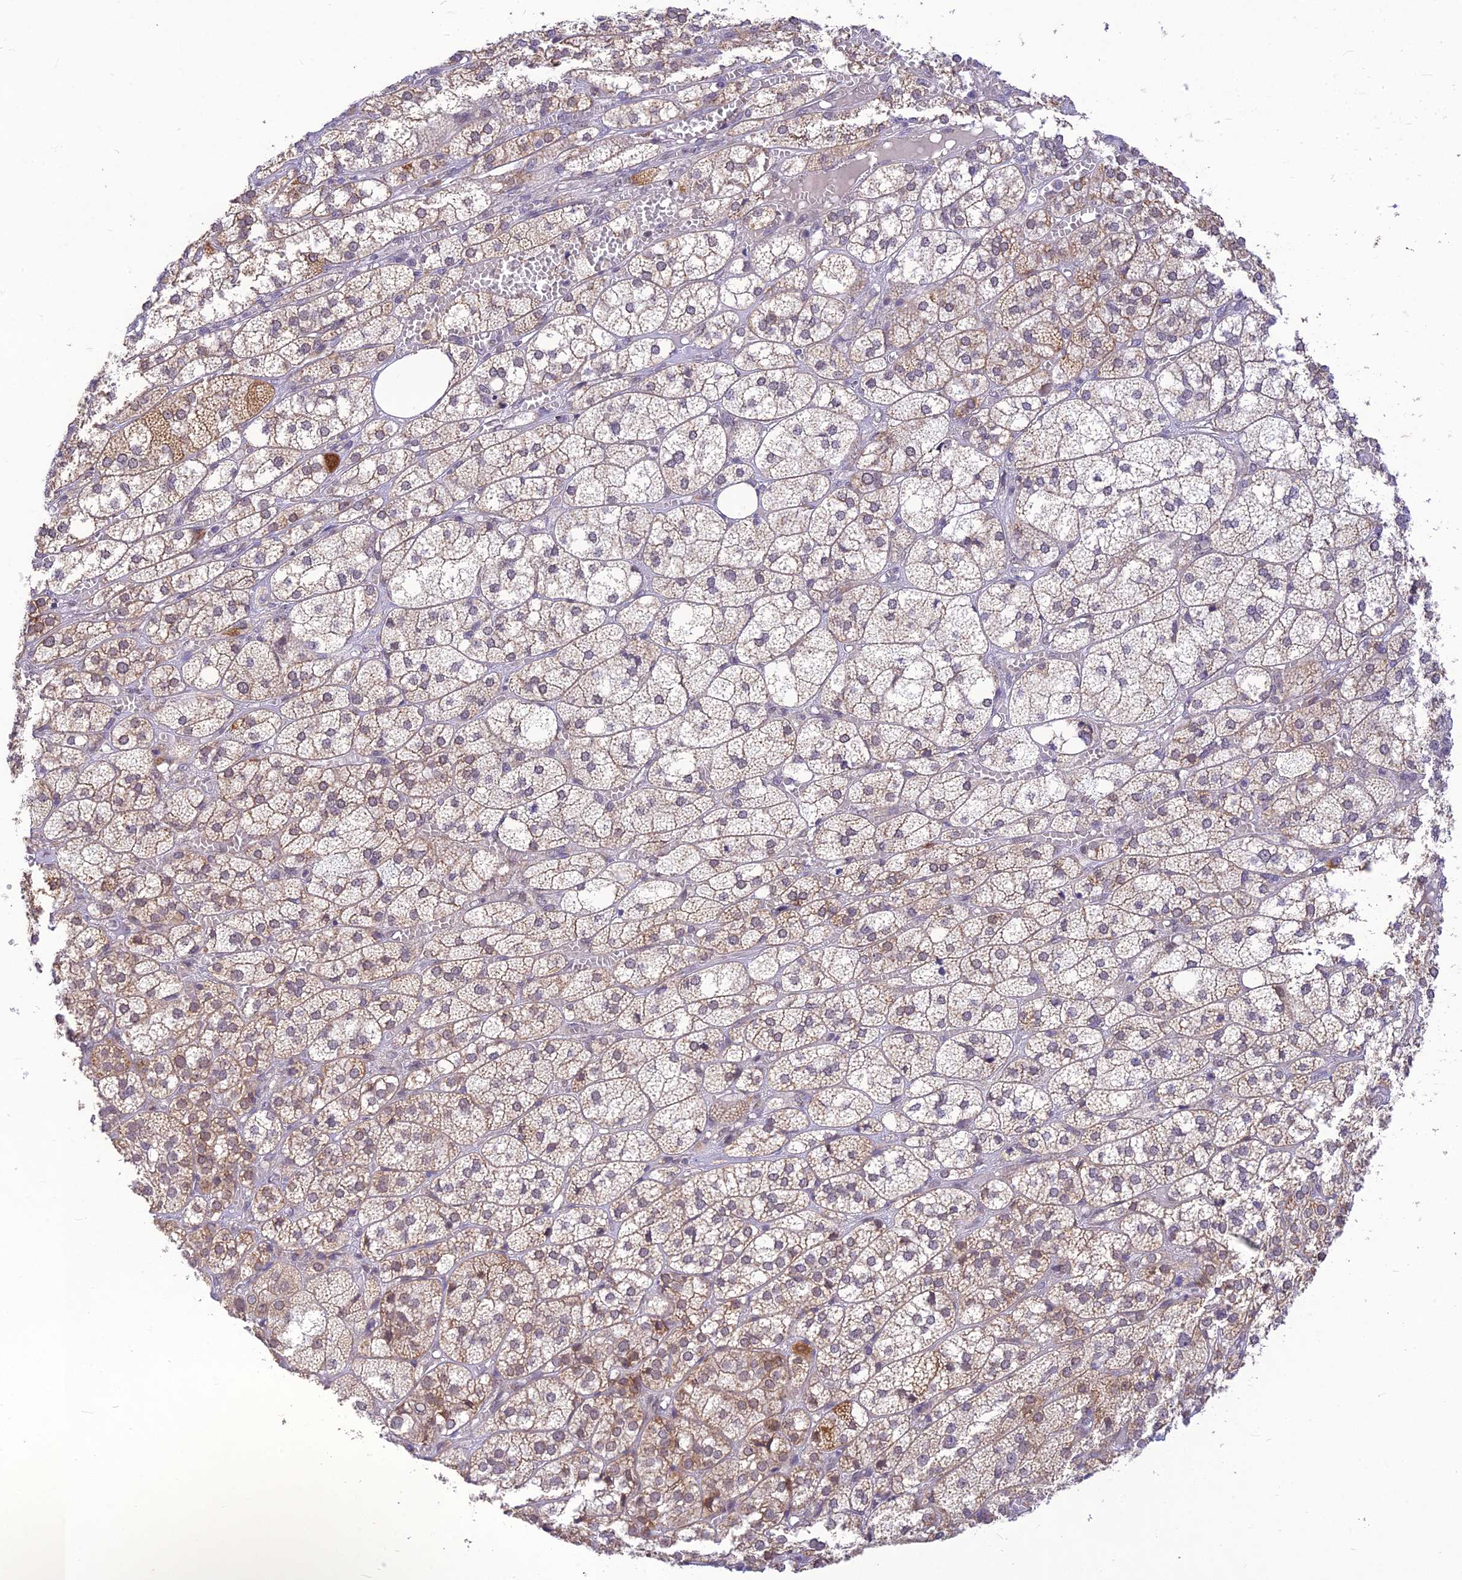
{"staining": {"intensity": "moderate", "quantity": "<25%", "location": "cytoplasmic/membranous"}, "tissue": "adrenal gland", "cell_type": "Glandular cells", "image_type": "normal", "snomed": [{"axis": "morphology", "description": "Normal tissue, NOS"}, {"axis": "topography", "description": "Adrenal gland"}], "caption": "A histopathology image showing moderate cytoplasmic/membranous expression in approximately <25% of glandular cells in benign adrenal gland, as visualized by brown immunohistochemical staining.", "gene": "MICOS13", "patient": {"sex": "female", "age": 61}}